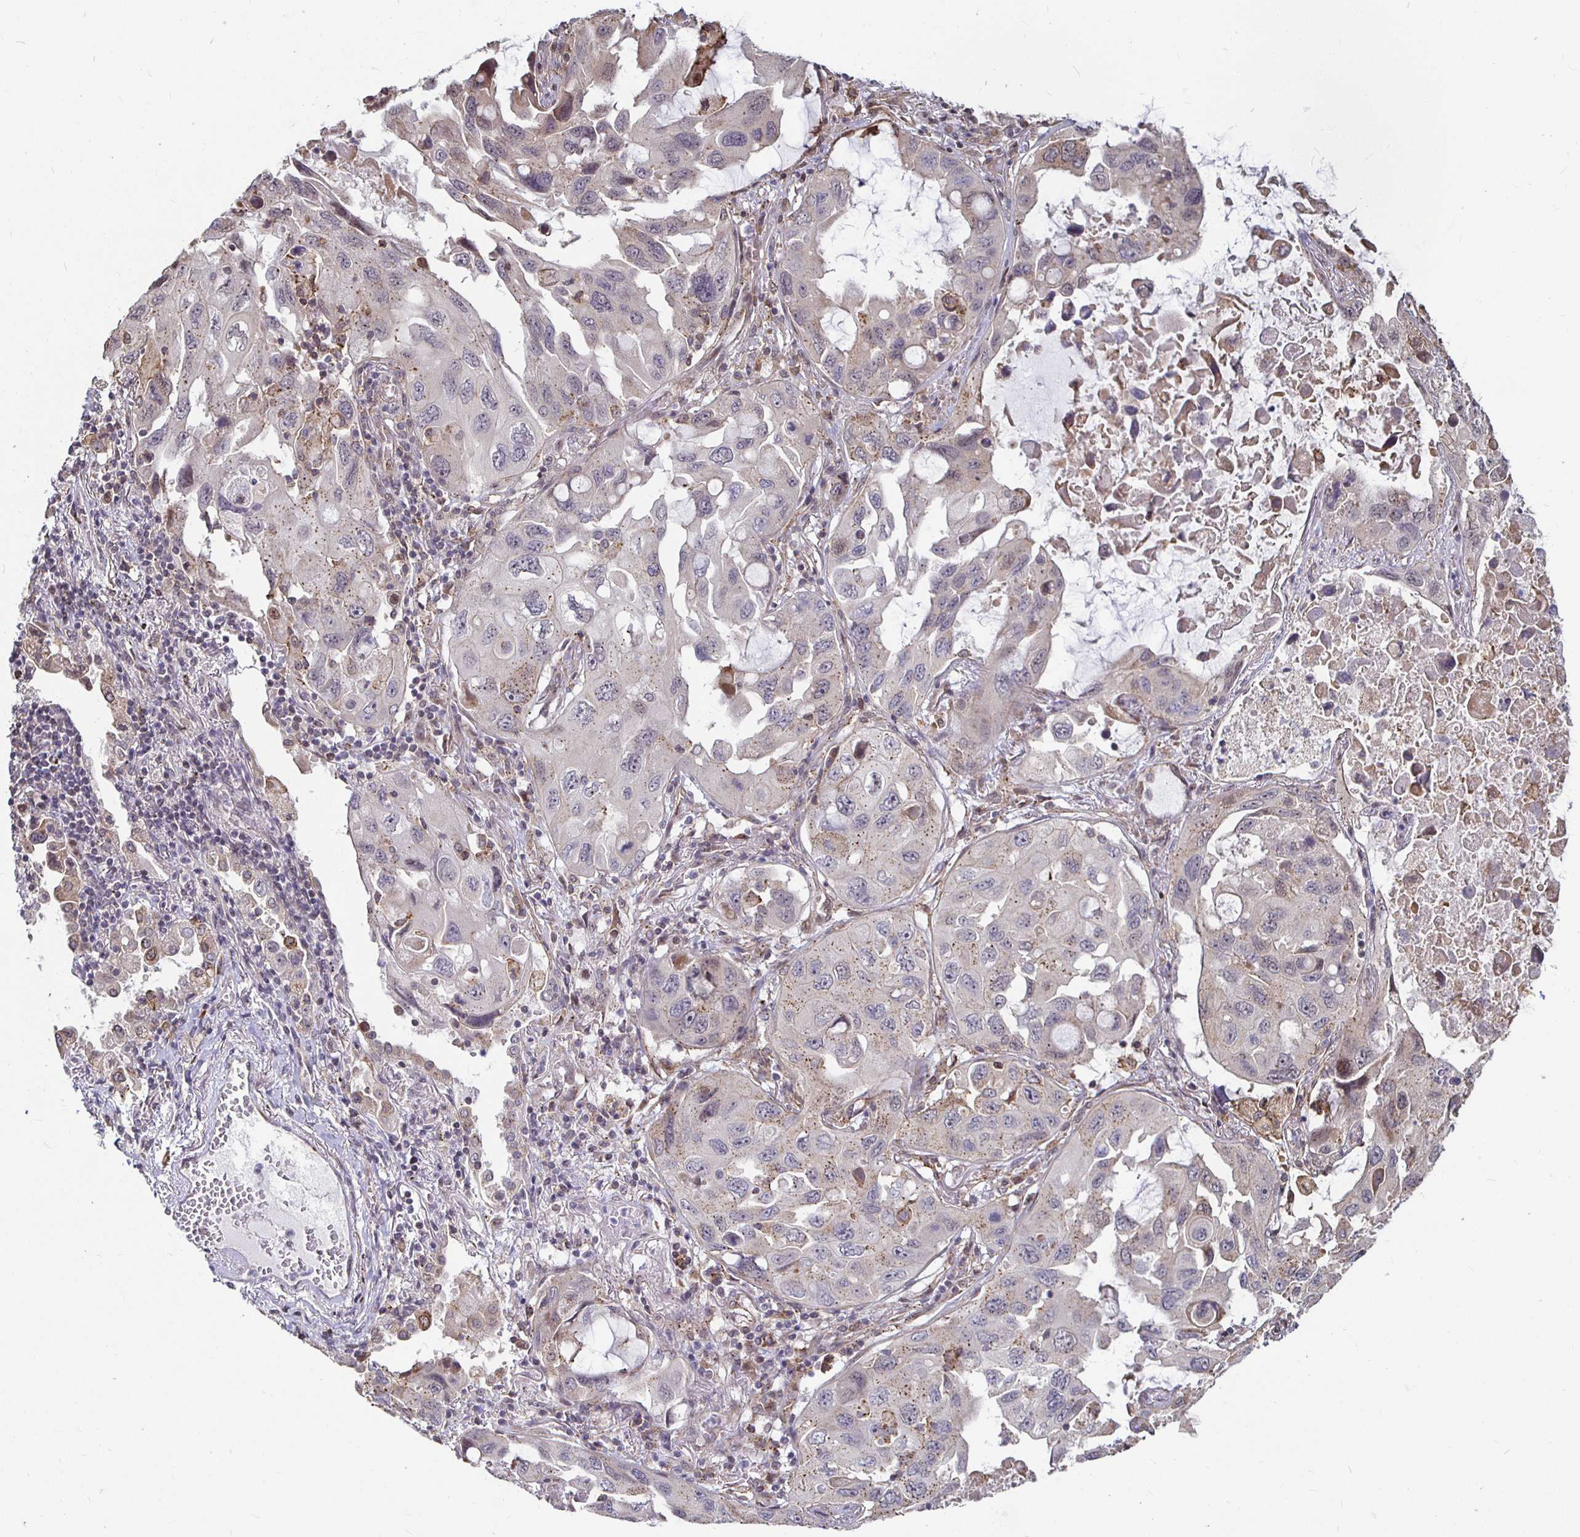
{"staining": {"intensity": "weak", "quantity": "25%-75%", "location": "cytoplasmic/membranous"}, "tissue": "lung cancer", "cell_type": "Tumor cells", "image_type": "cancer", "snomed": [{"axis": "morphology", "description": "Squamous cell carcinoma, NOS"}, {"axis": "topography", "description": "Lung"}], "caption": "DAB immunohistochemical staining of lung cancer (squamous cell carcinoma) shows weak cytoplasmic/membranous protein expression in about 25%-75% of tumor cells.", "gene": "CAPN11", "patient": {"sex": "female", "age": 73}}